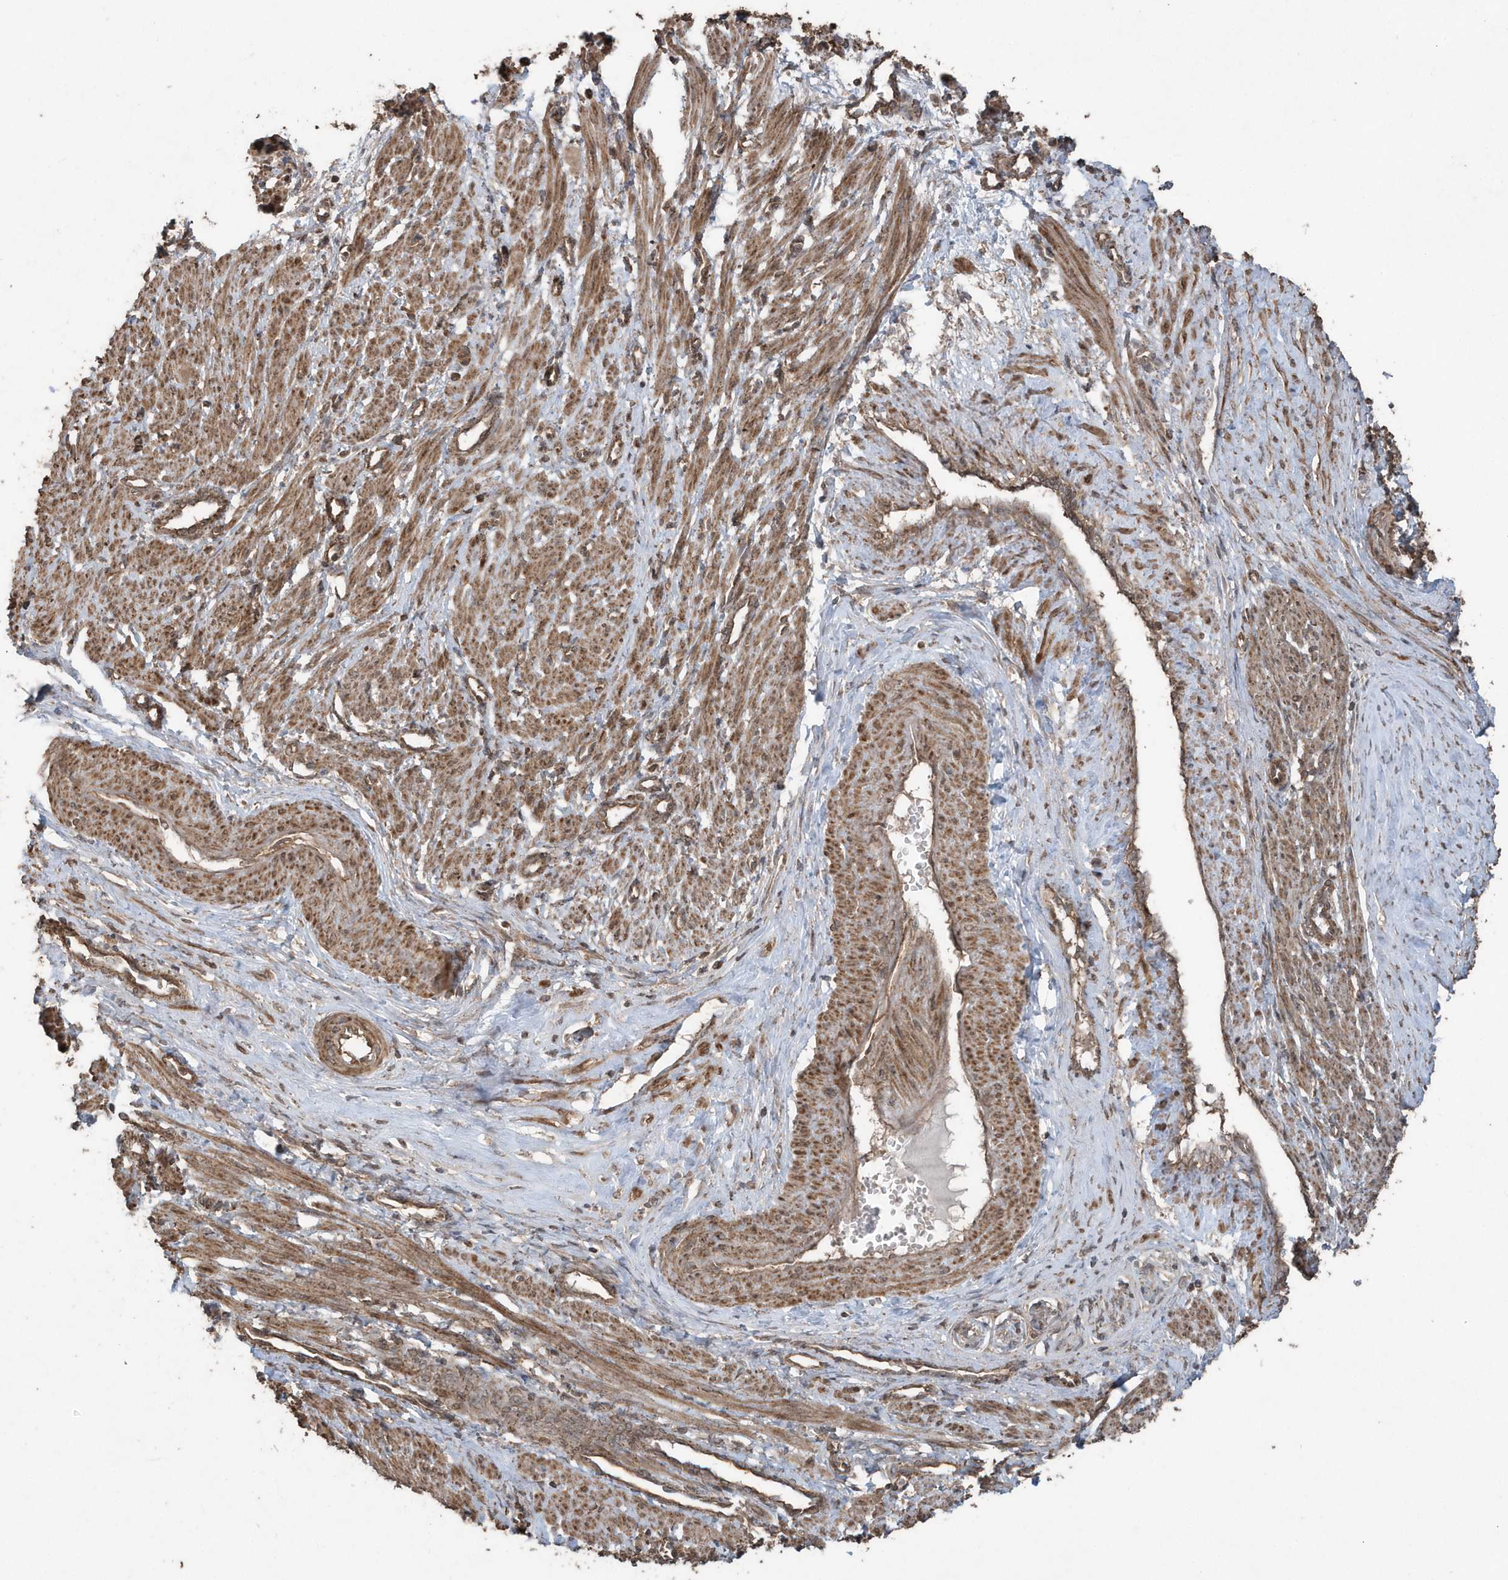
{"staining": {"intensity": "moderate", "quantity": ">75%", "location": "cytoplasmic/membranous,nuclear"}, "tissue": "smooth muscle", "cell_type": "Smooth muscle cells", "image_type": "normal", "snomed": [{"axis": "morphology", "description": "Normal tissue, NOS"}, {"axis": "topography", "description": "Endometrium"}], "caption": "High-magnification brightfield microscopy of unremarkable smooth muscle stained with DAB (3,3'-diaminobenzidine) (brown) and counterstained with hematoxylin (blue). smooth muscle cells exhibit moderate cytoplasmic/membranous,nuclear staining is seen in approximately>75% of cells.", "gene": "PAXBP1", "patient": {"sex": "female", "age": 33}}